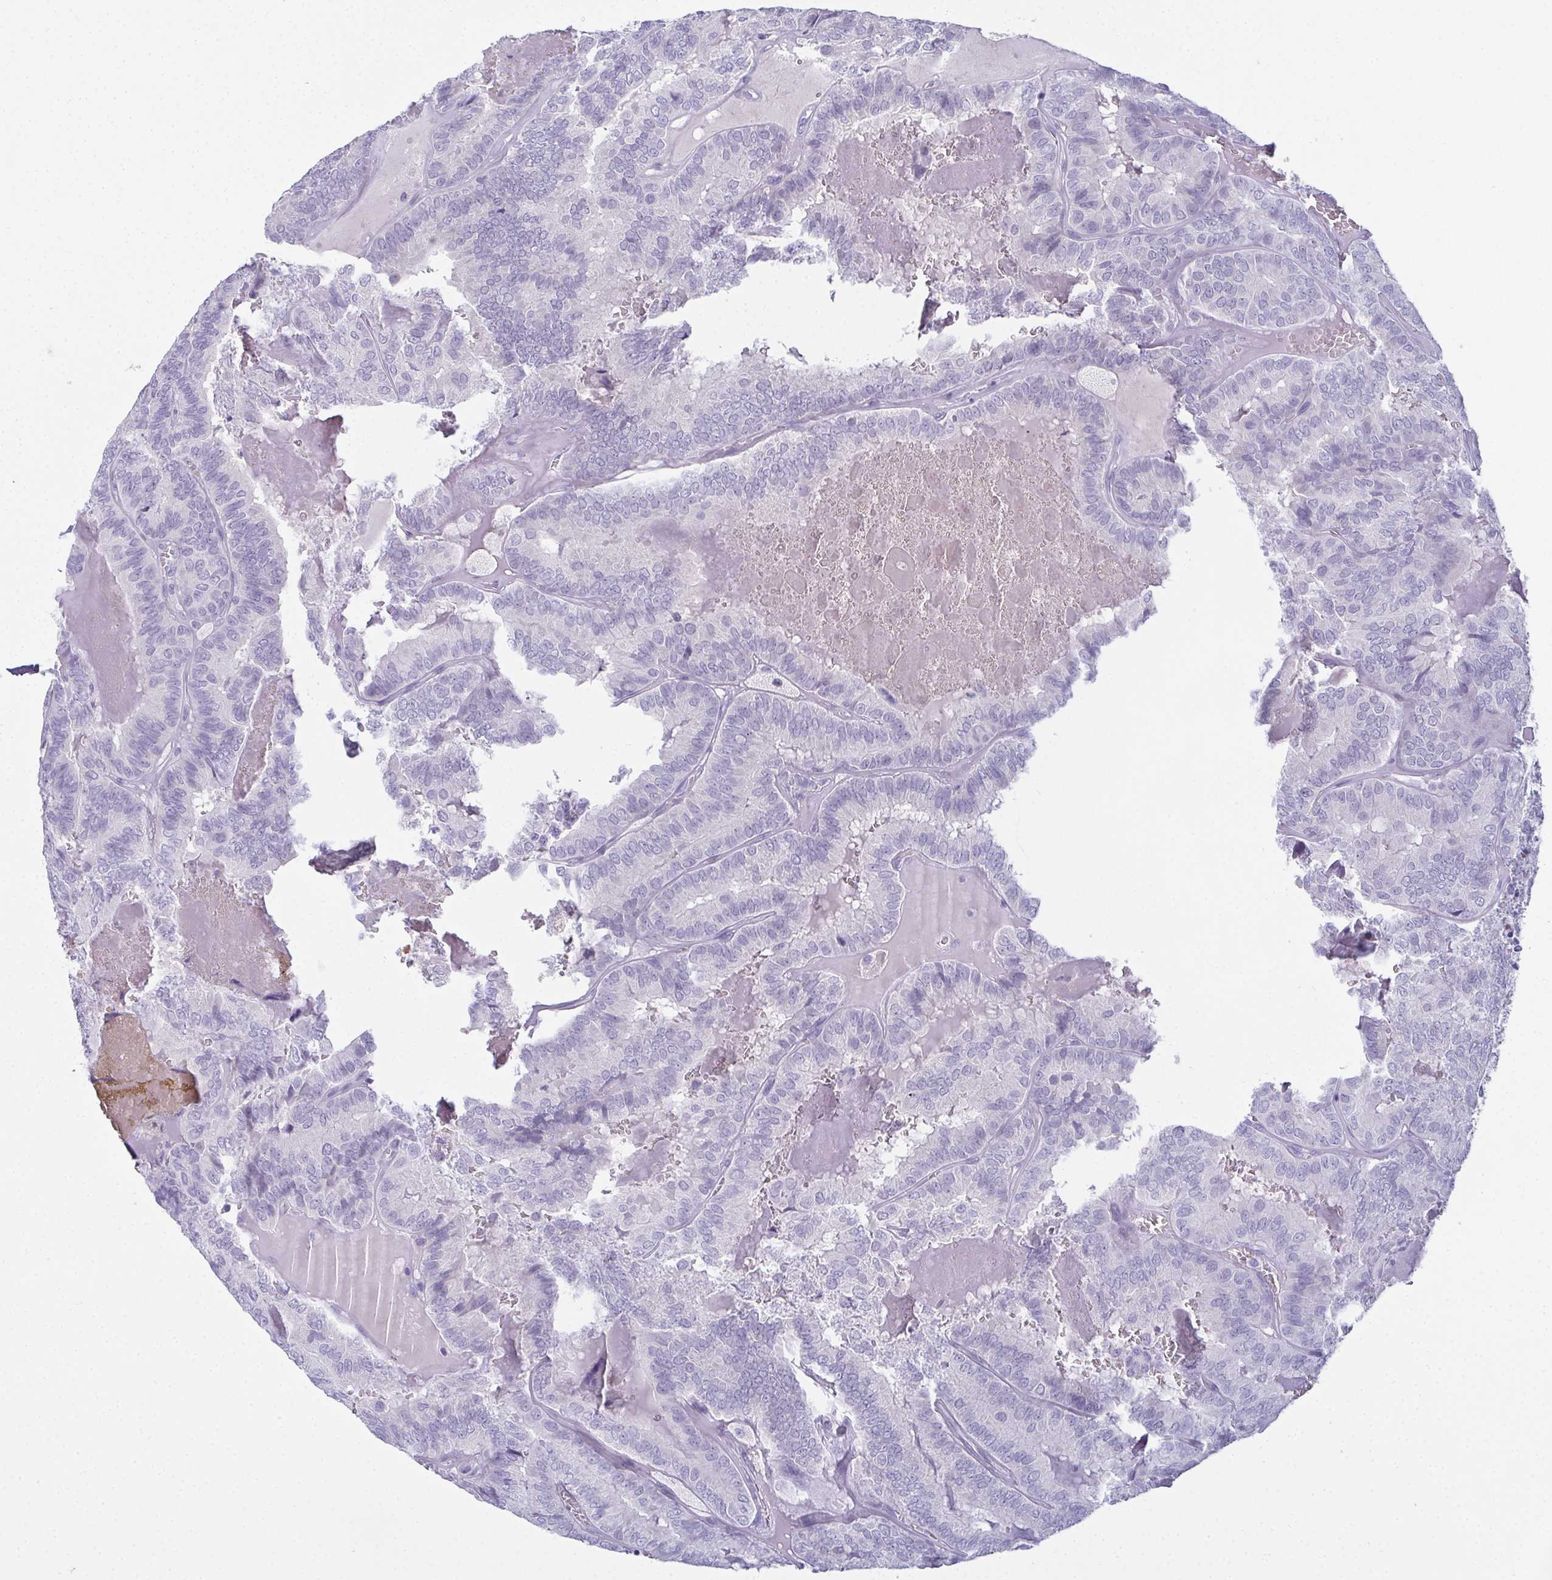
{"staining": {"intensity": "negative", "quantity": "none", "location": "none"}, "tissue": "thyroid cancer", "cell_type": "Tumor cells", "image_type": "cancer", "snomed": [{"axis": "morphology", "description": "Papillary adenocarcinoma, NOS"}, {"axis": "topography", "description": "Thyroid gland"}], "caption": "This histopathology image is of thyroid papillary adenocarcinoma stained with immunohistochemistry (IHC) to label a protein in brown with the nuclei are counter-stained blue. There is no staining in tumor cells.", "gene": "SLC36A2", "patient": {"sex": "female", "age": 75}}